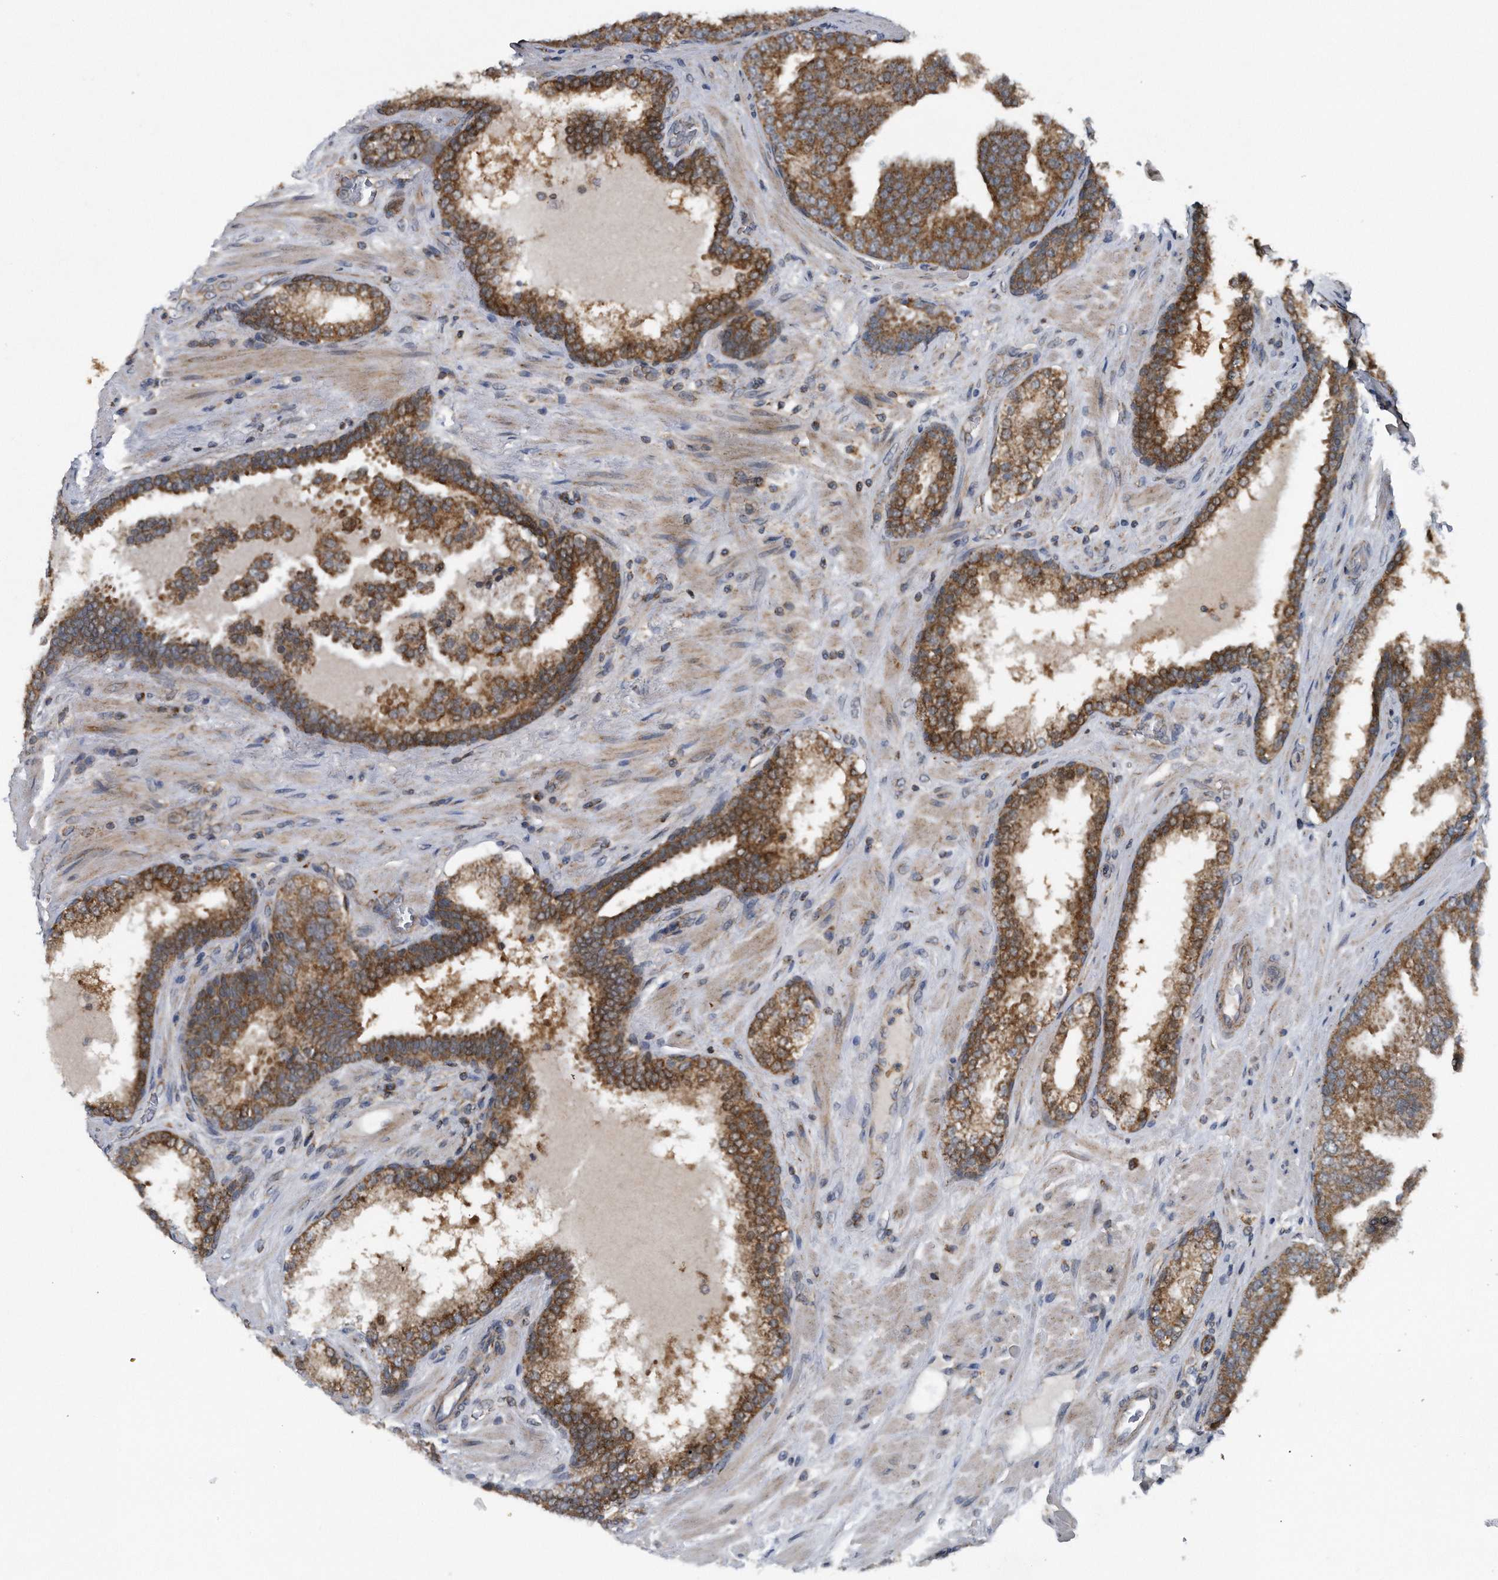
{"staining": {"intensity": "moderate", "quantity": ">75%", "location": "cytoplasmic/membranous"}, "tissue": "prostate cancer", "cell_type": "Tumor cells", "image_type": "cancer", "snomed": [{"axis": "morphology", "description": "Adenocarcinoma, Low grade"}, {"axis": "topography", "description": "Prostate"}], "caption": "Immunohistochemistry histopathology image of prostate adenocarcinoma (low-grade) stained for a protein (brown), which displays medium levels of moderate cytoplasmic/membranous positivity in about >75% of tumor cells.", "gene": "ALPK2", "patient": {"sex": "male", "age": 67}}